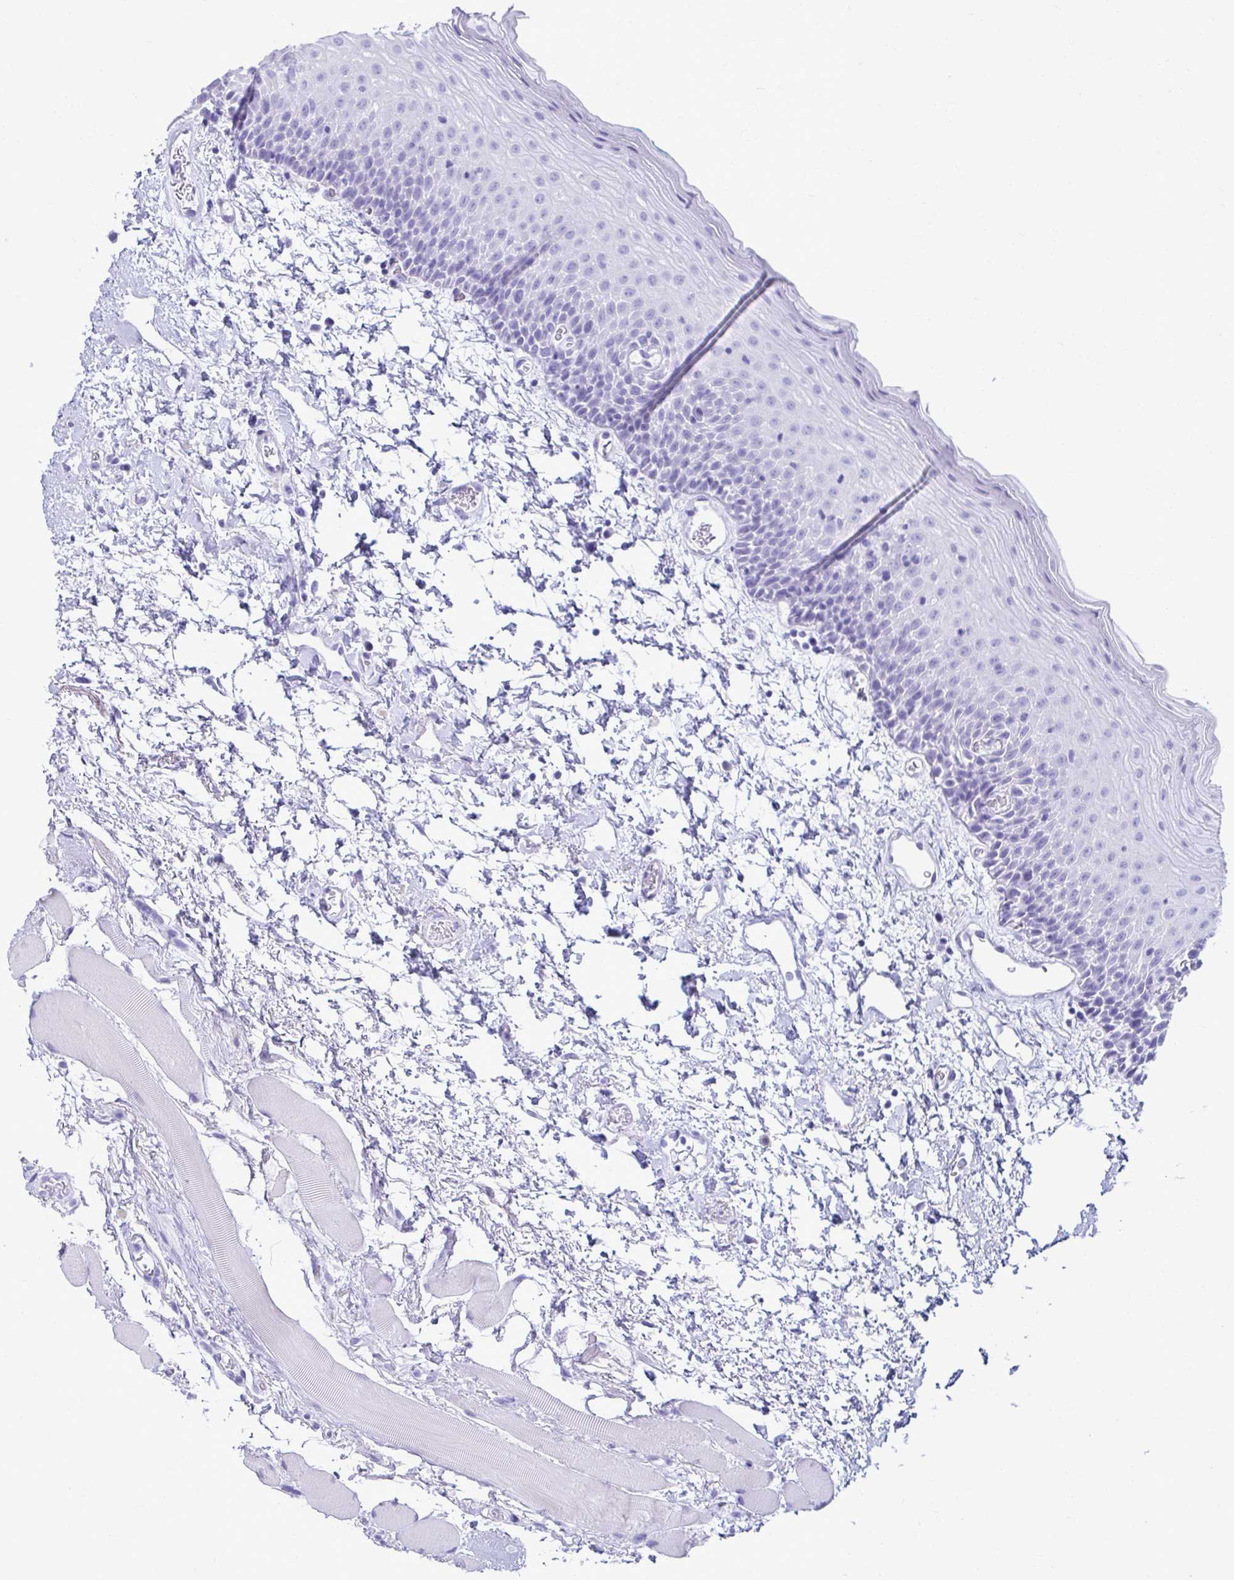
{"staining": {"intensity": "negative", "quantity": "none", "location": "none"}, "tissue": "oral mucosa", "cell_type": "Squamous epithelial cells", "image_type": "normal", "snomed": [{"axis": "morphology", "description": "Normal tissue, NOS"}, {"axis": "topography", "description": "Oral tissue"}], "caption": "This is a micrograph of immunohistochemistry (IHC) staining of unremarkable oral mucosa, which shows no staining in squamous epithelial cells. Nuclei are stained in blue.", "gene": "ATP4B", "patient": {"sex": "female", "age": 82}}